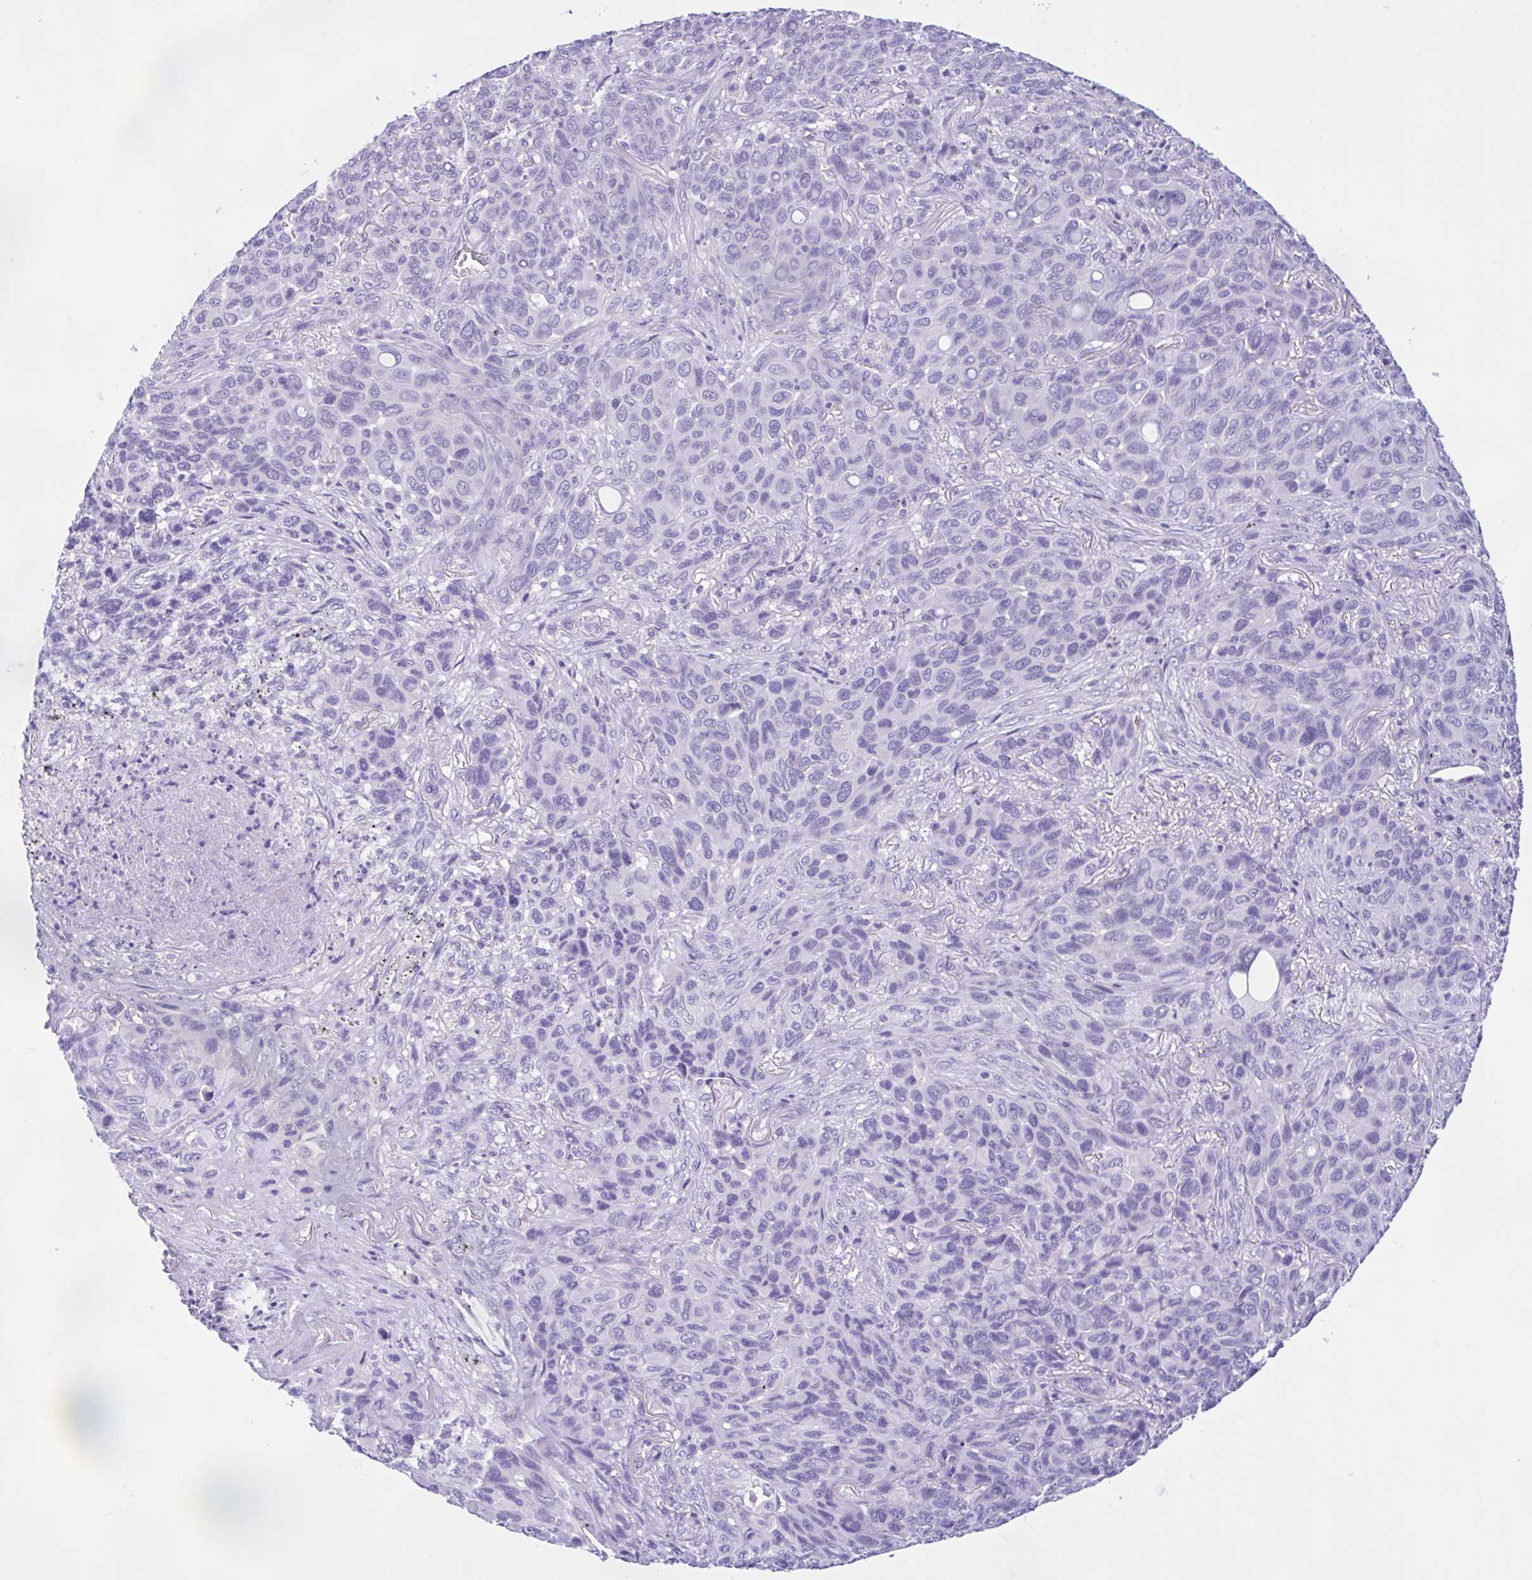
{"staining": {"intensity": "negative", "quantity": "none", "location": "none"}, "tissue": "melanoma", "cell_type": "Tumor cells", "image_type": "cancer", "snomed": [{"axis": "morphology", "description": "Malignant melanoma, Metastatic site"}, {"axis": "topography", "description": "Lung"}], "caption": "This is a image of immunohistochemistry (IHC) staining of malignant melanoma (metastatic site), which shows no positivity in tumor cells. Brightfield microscopy of immunohistochemistry stained with DAB (brown) and hematoxylin (blue), captured at high magnification.", "gene": "ZNF319", "patient": {"sex": "male", "age": 48}}